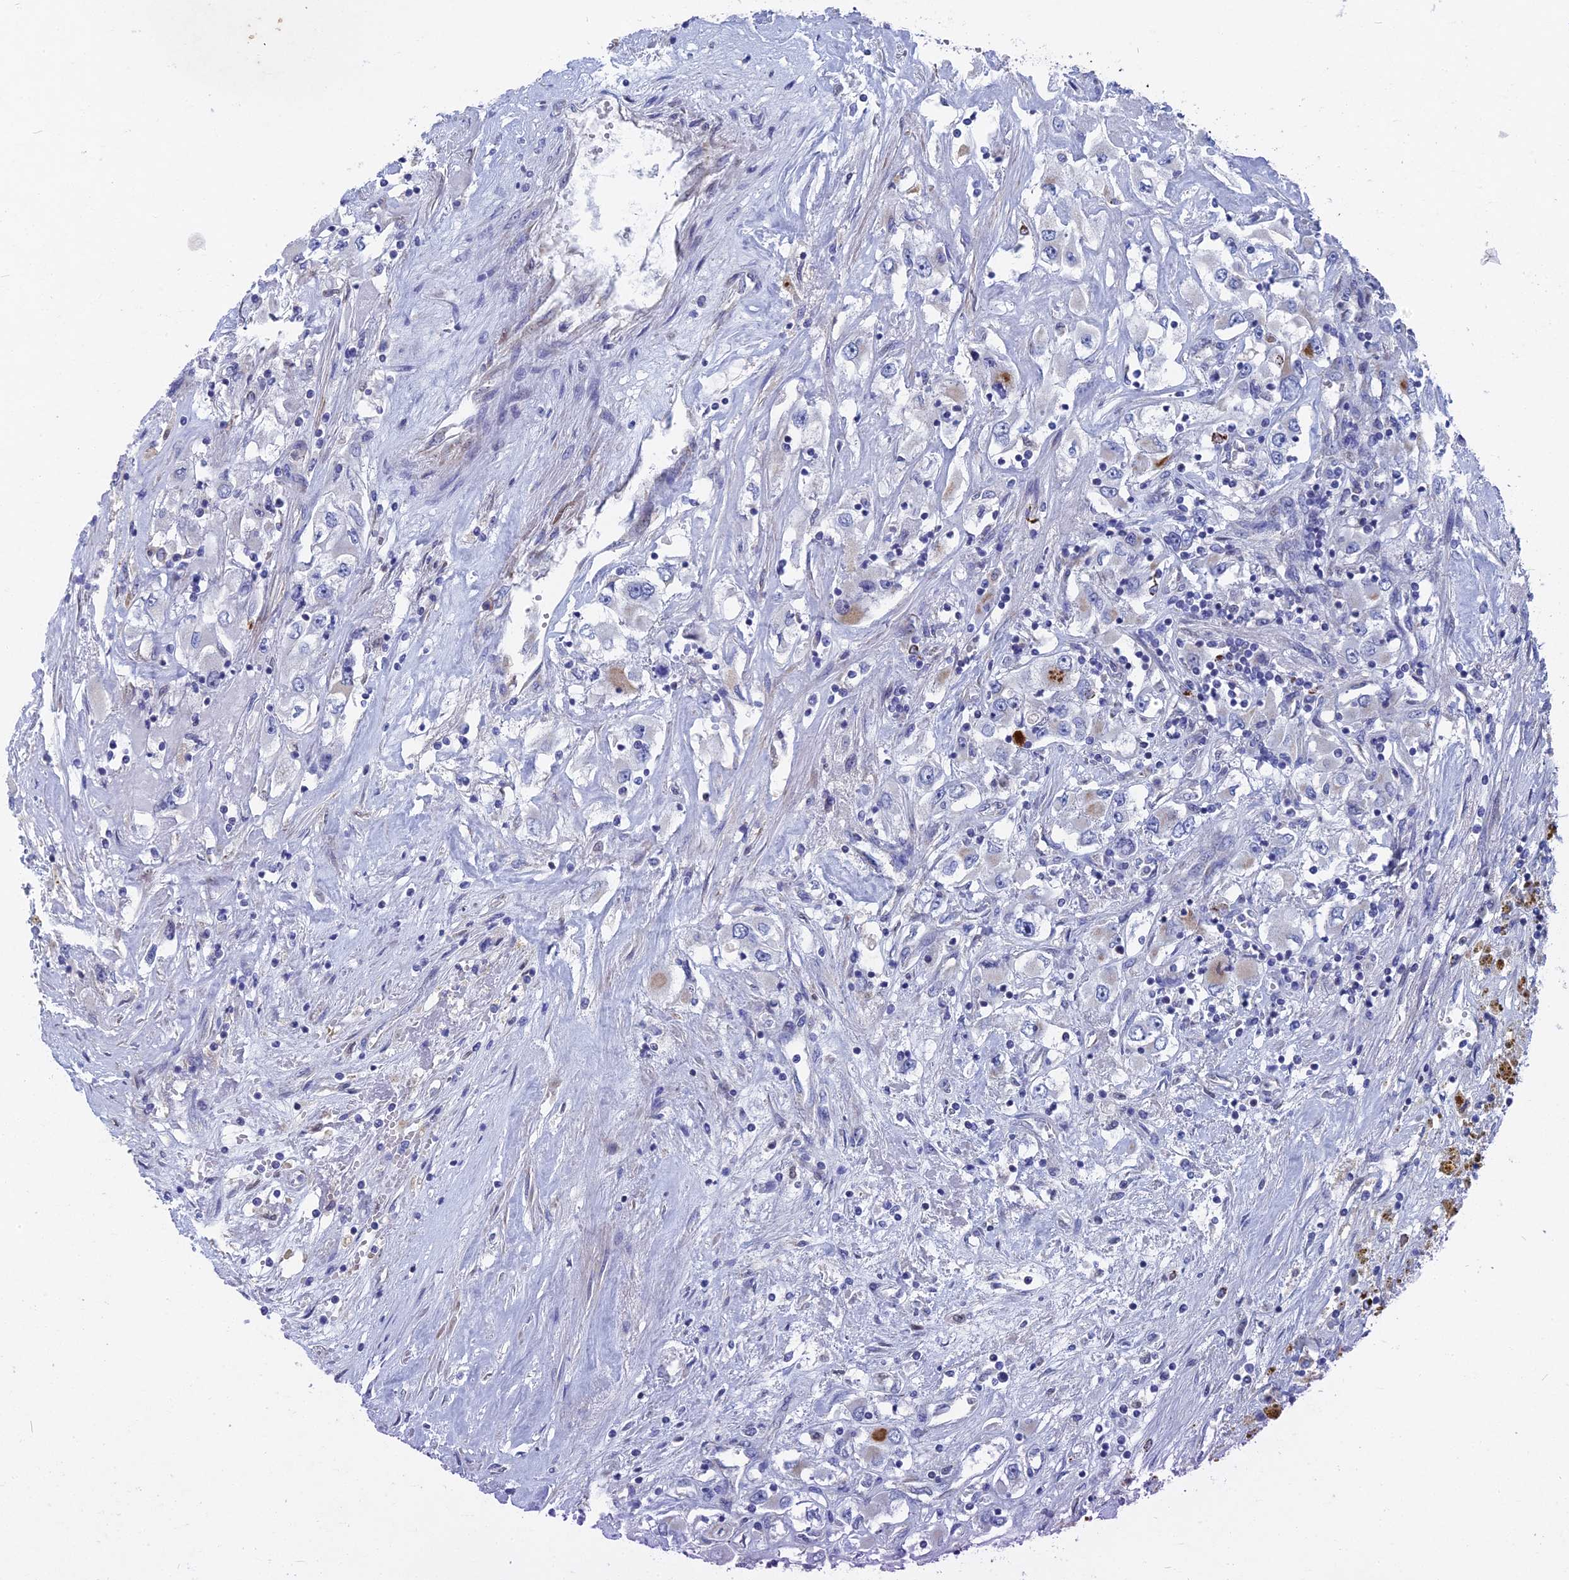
{"staining": {"intensity": "negative", "quantity": "none", "location": "none"}, "tissue": "renal cancer", "cell_type": "Tumor cells", "image_type": "cancer", "snomed": [{"axis": "morphology", "description": "Adenocarcinoma, NOS"}, {"axis": "topography", "description": "Kidney"}], "caption": "The micrograph displays no staining of tumor cells in adenocarcinoma (renal).", "gene": "HIGD1A", "patient": {"sex": "female", "age": 52}}